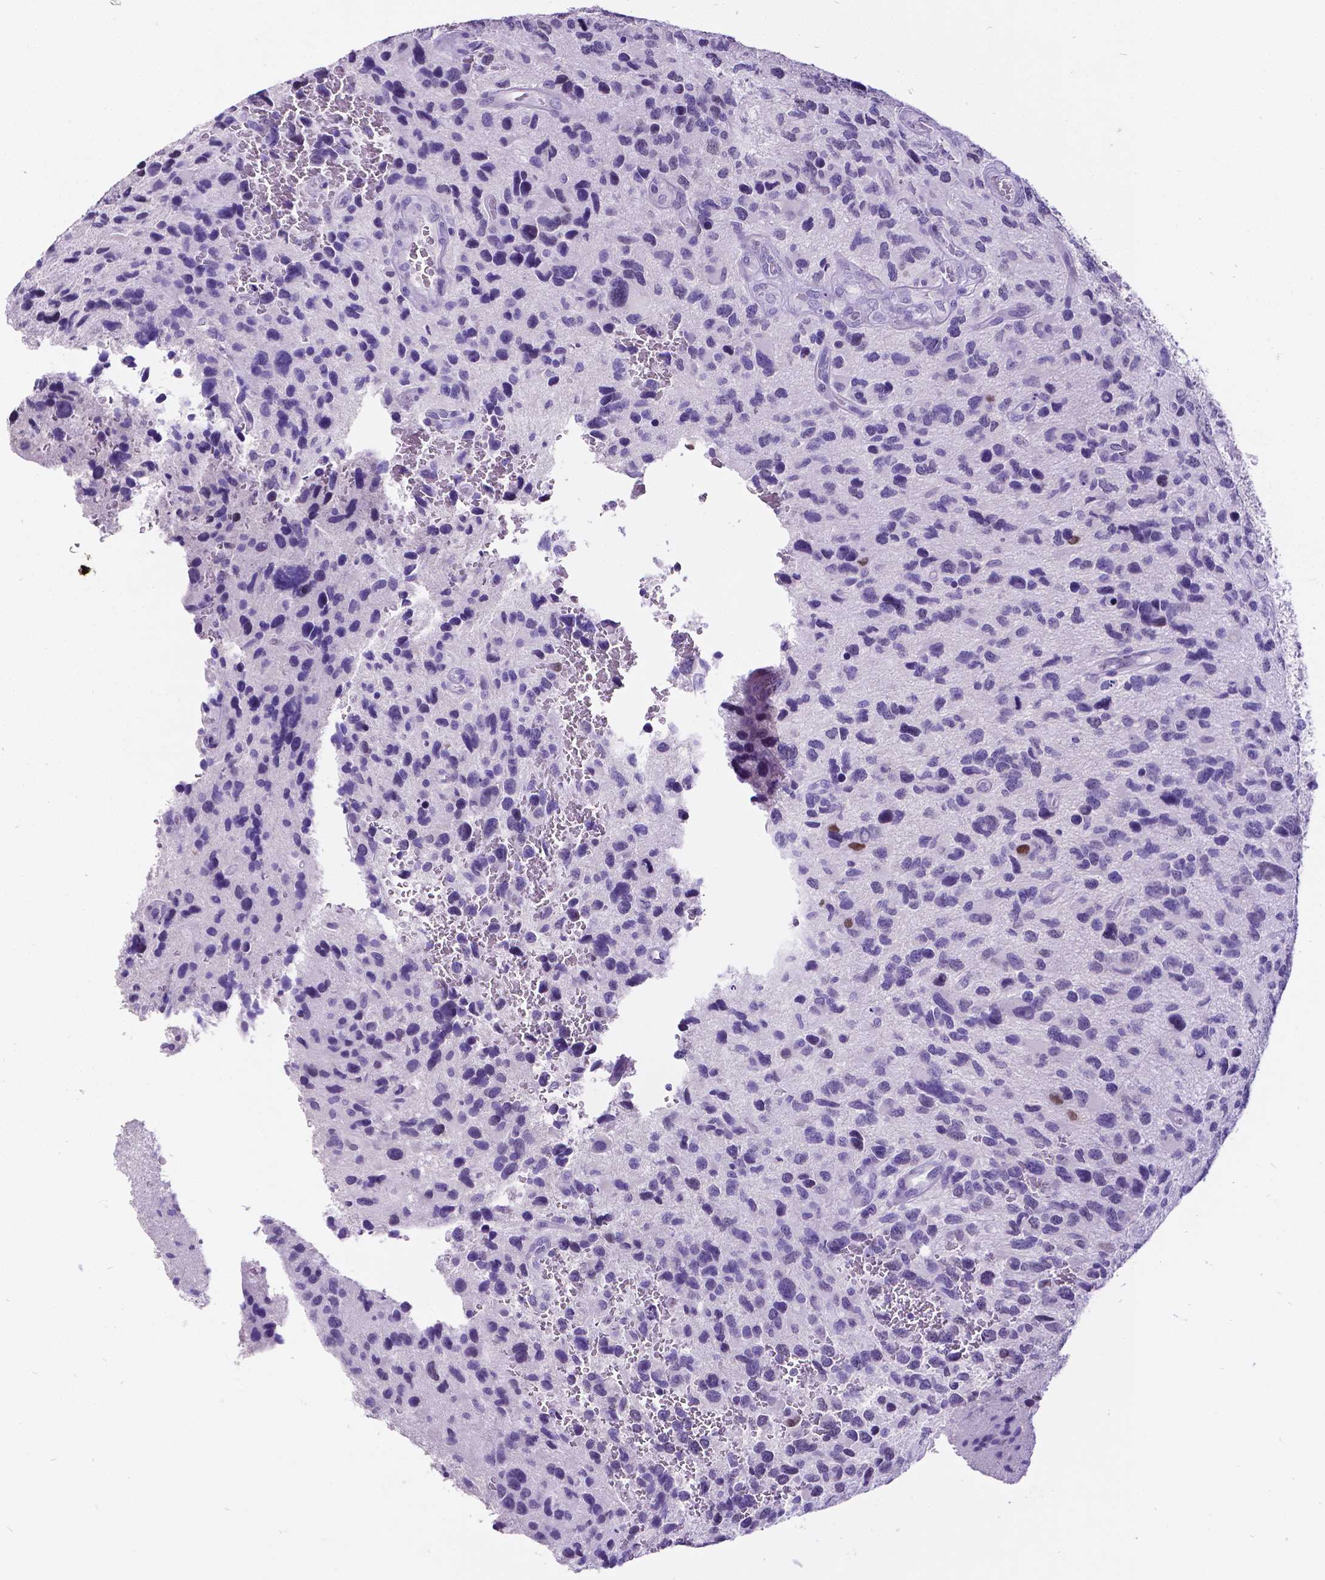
{"staining": {"intensity": "negative", "quantity": "none", "location": "none"}, "tissue": "glioma", "cell_type": "Tumor cells", "image_type": "cancer", "snomed": [{"axis": "morphology", "description": "Glioma, malignant, NOS"}, {"axis": "morphology", "description": "Glioma, malignant, High grade"}, {"axis": "topography", "description": "Brain"}], "caption": "Immunohistochemical staining of human glioma (malignant) displays no significant positivity in tumor cells.", "gene": "SATB2", "patient": {"sex": "female", "age": 71}}